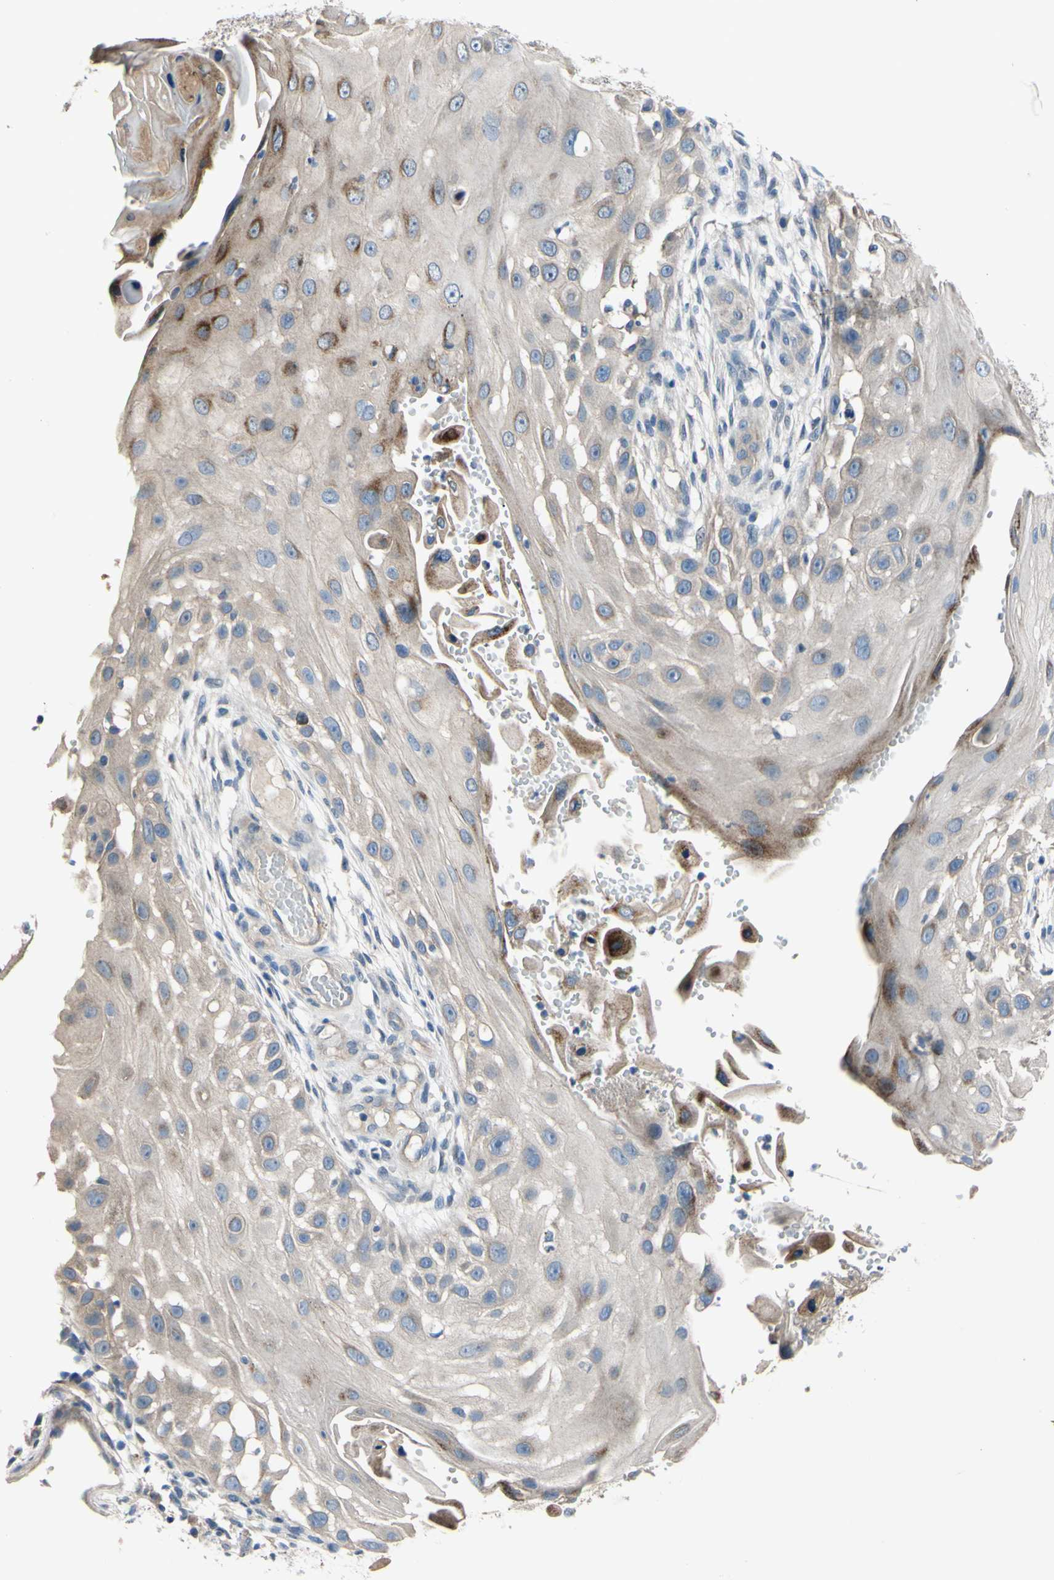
{"staining": {"intensity": "moderate", "quantity": "<25%", "location": "cytoplasmic/membranous"}, "tissue": "skin cancer", "cell_type": "Tumor cells", "image_type": "cancer", "snomed": [{"axis": "morphology", "description": "Squamous cell carcinoma, NOS"}, {"axis": "topography", "description": "Skin"}], "caption": "A histopathology image of squamous cell carcinoma (skin) stained for a protein displays moderate cytoplasmic/membranous brown staining in tumor cells. The protein of interest is shown in brown color, while the nuclei are stained blue.", "gene": "HILPDA", "patient": {"sex": "female", "age": 44}}